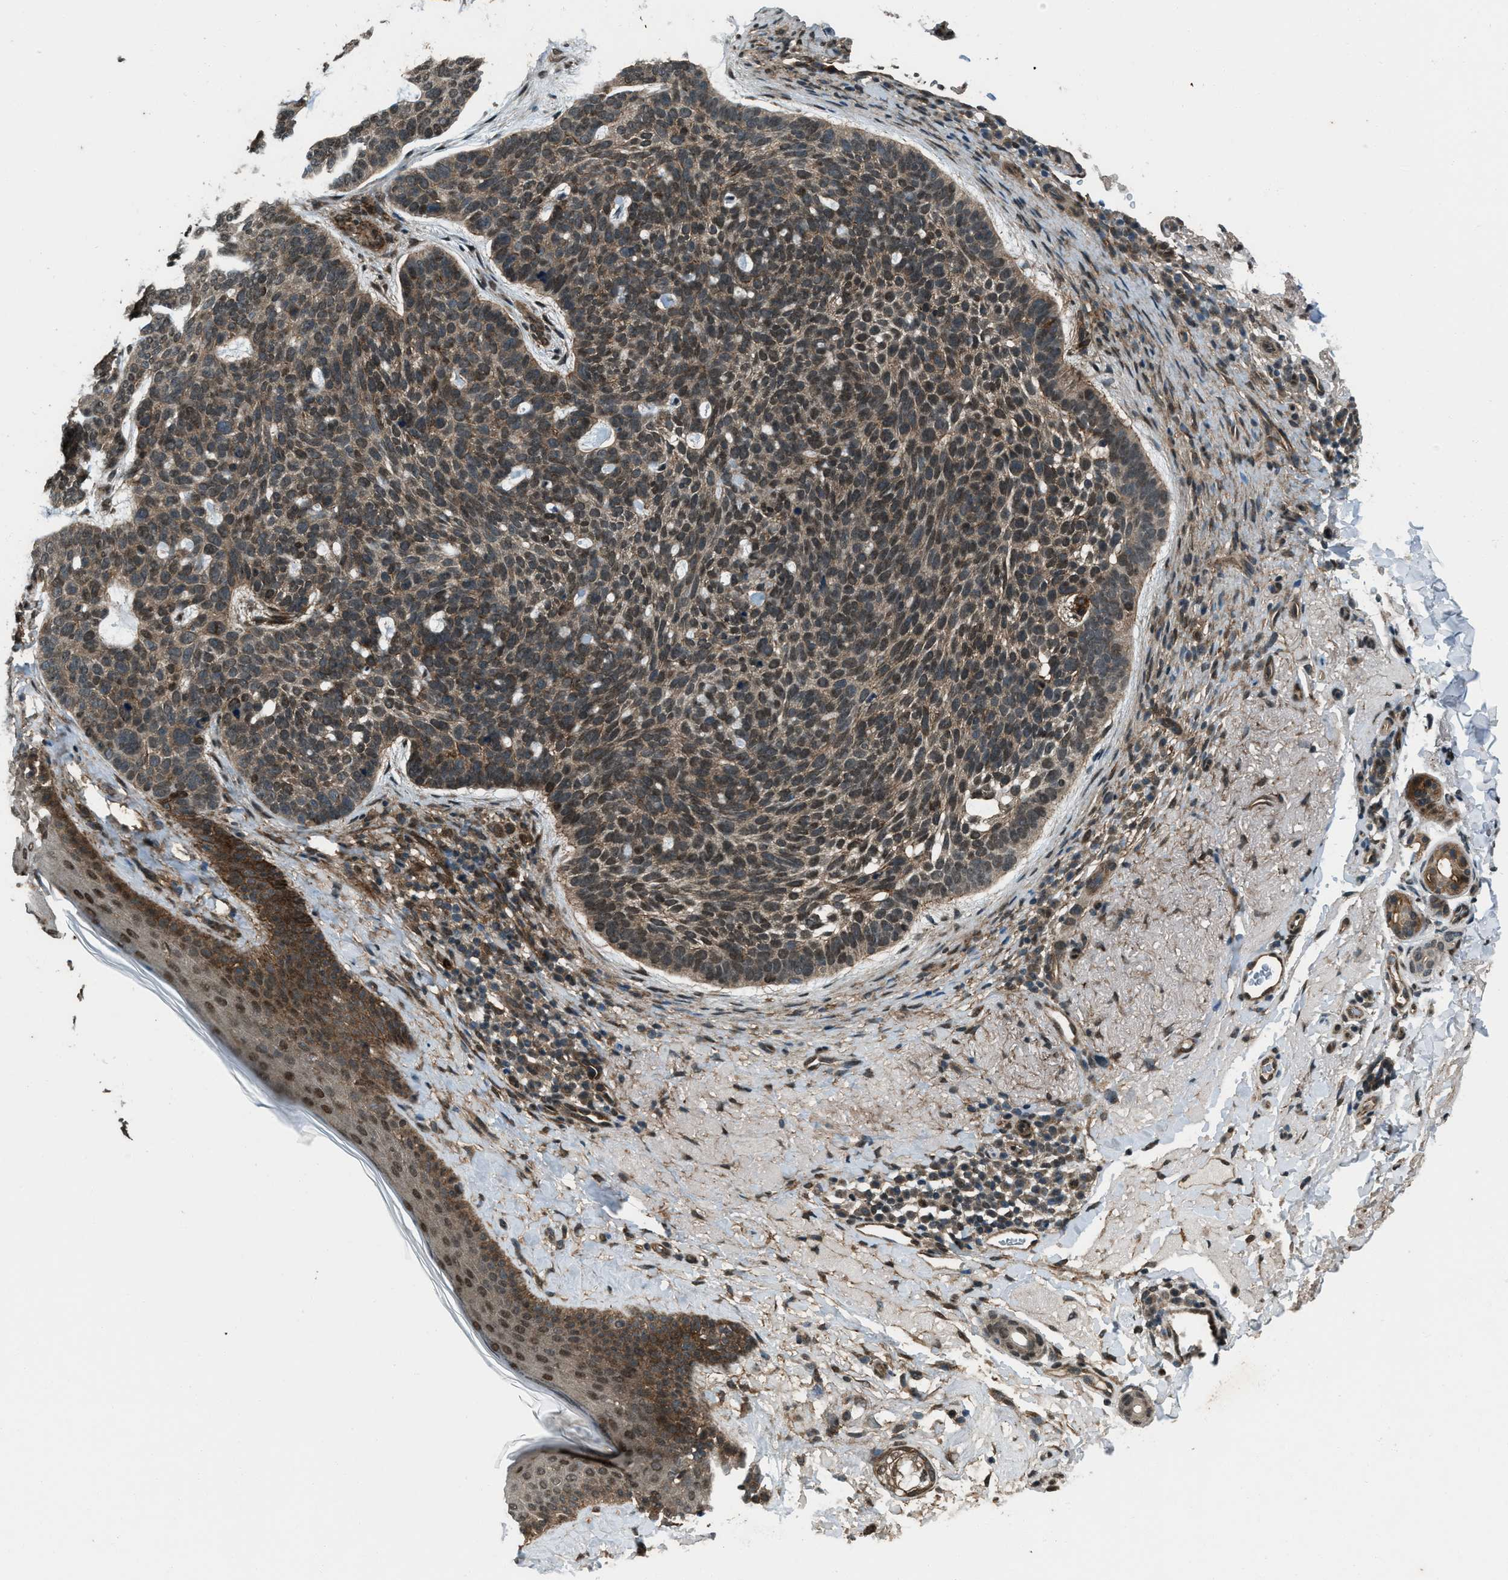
{"staining": {"intensity": "weak", "quantity": ">75%", "location": "cytoplasmic/membranous"}, "tissue": "skin cancer", "cell_type": "Tumor cells", "image_type": "cancer", "snomed": [{"axis": "morphology", "description": "Basal cell carcinoma"}, {"axis": "topography", "description": "Skin"}, {"axis": "topography", "description": "Skin of head"}], "caption": "Tumor cells demonstrate low levels of weak cytoplasmic/membranous expression in about >75% of cells in human skin cancer (basal cell carcinoma).", "gene": "SVIL", "patient": {"sex": "female", "age": 85}}